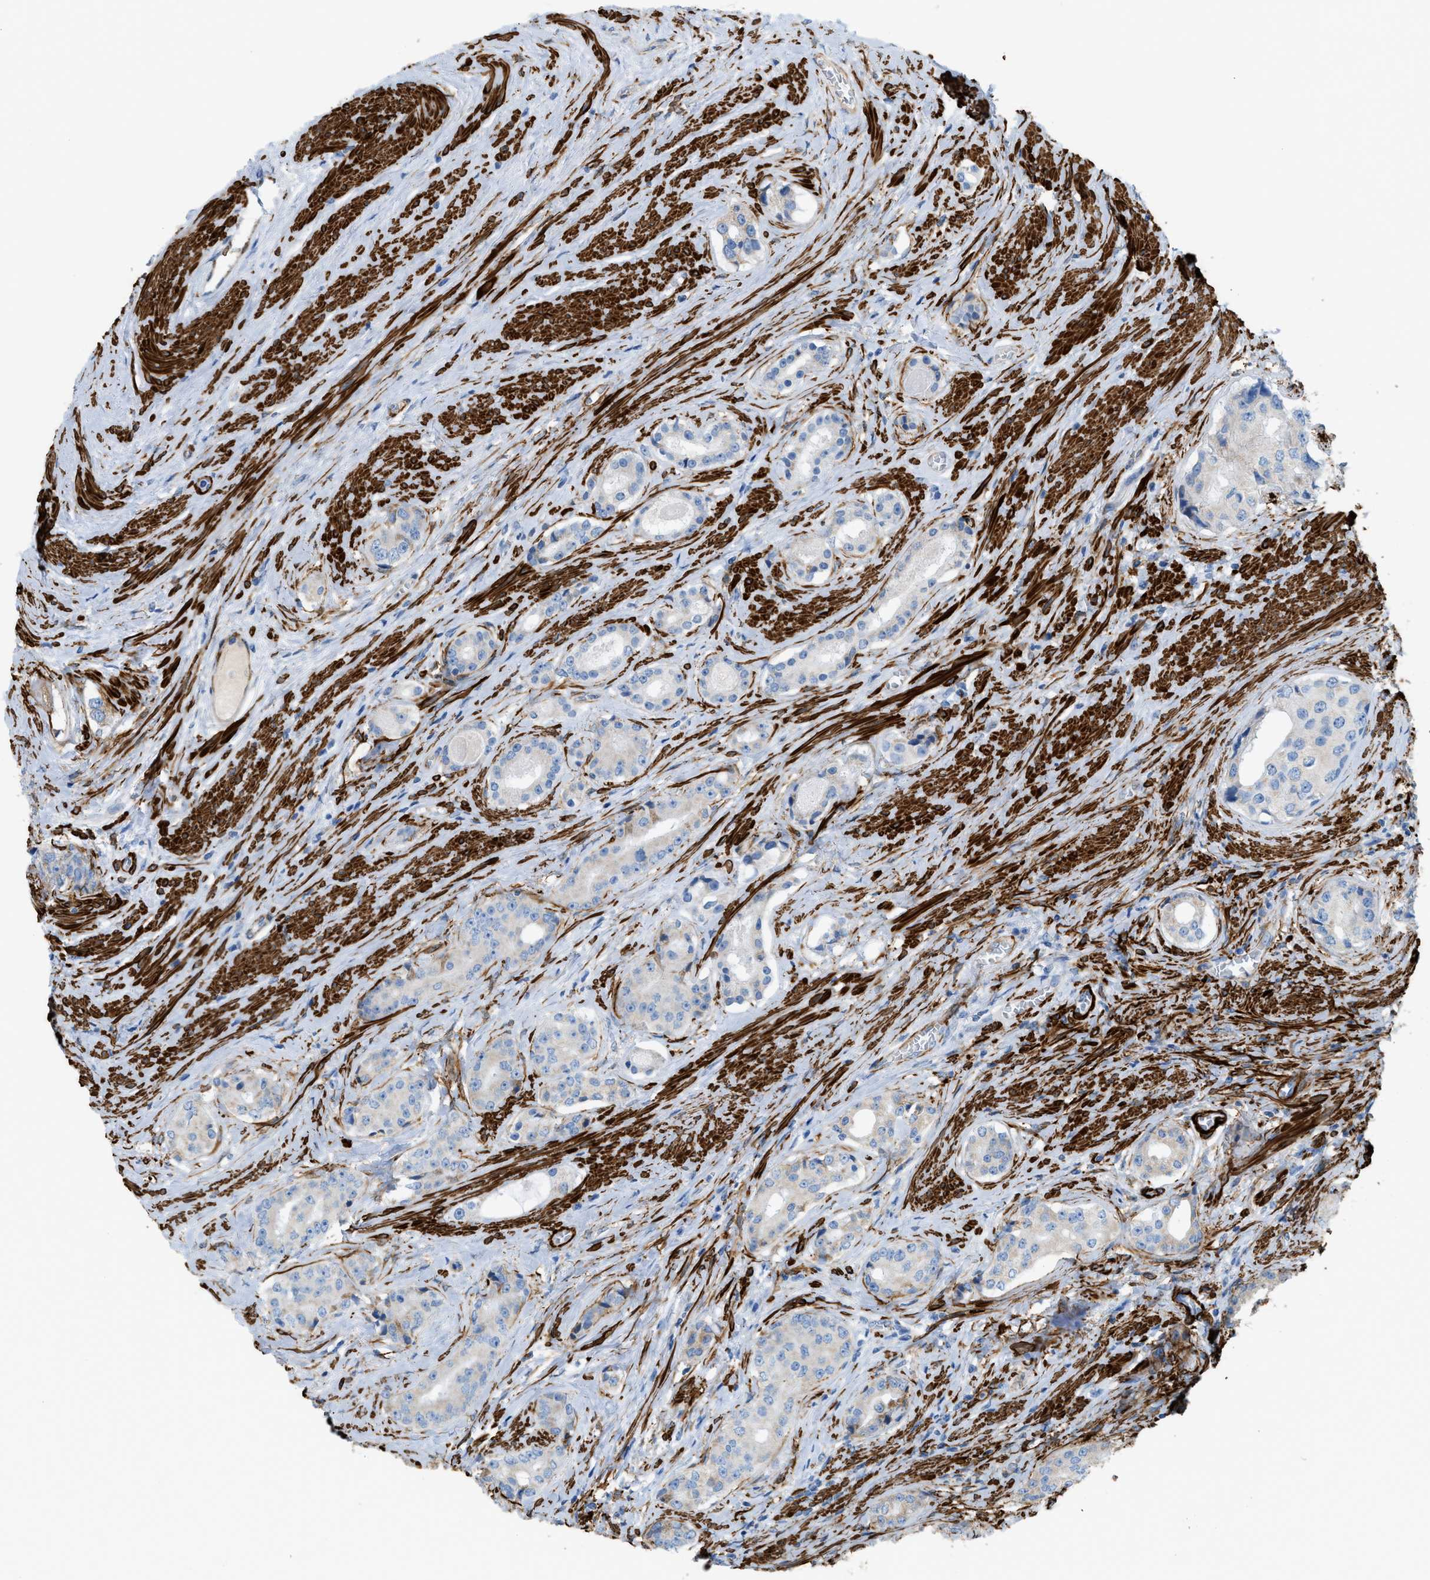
{"staining": {"intensity": "weak", "quantity": "<25%", "location": "cytoplasmic/membranous"}, "tissue": "prostate cancer", "cell_type": "Tumor cells", "image_type": "cancer", "snomed": [{"axis": "morphology", "description": "Adenocarcinoma, High grade"}, {"axis": "topography", "description": "Prostate"}], "caption": "Micrograph shows no significant protein positivity in tumor cells of prostate cancer.", "gene": "MYH11", "patient": {"sex": "male", "age": 71}}